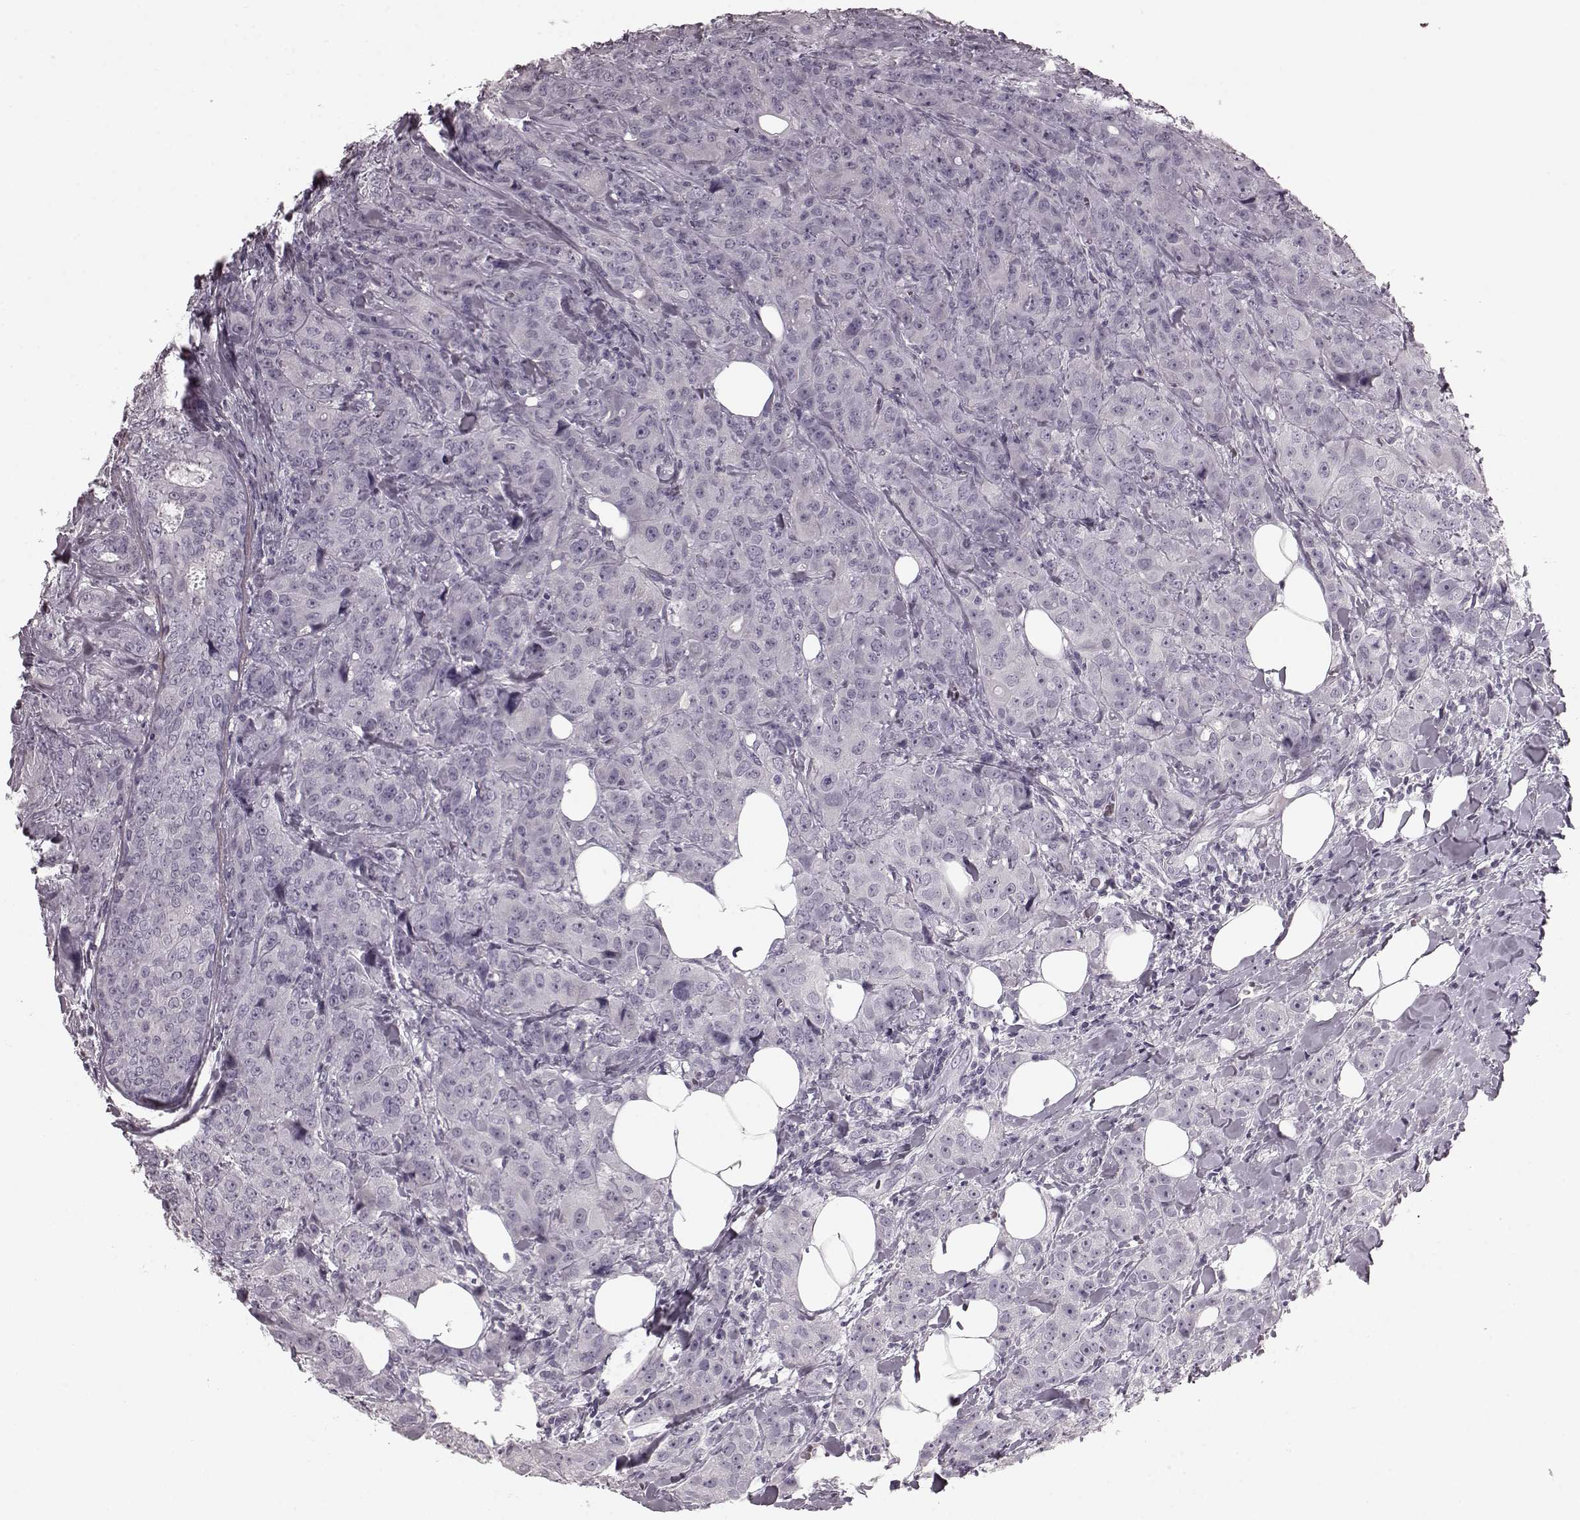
{"staining": {"intensity": "negative", "quantity": "none", "location": "none"}, "tissue": "breast cancer", "cell_type": "Tumor cells", "image_type": "cancer", "snomed": [{"axis": "morphology", "description": "Duct carcinoma"}, {"axis": "topography", "description": "Breast"}], "caption": "Immunohistochemical staining of breast cancer displays no significant staining in tumor cells.", "gene": "CST7", "patient": {"sex": "female", "age": 43}}